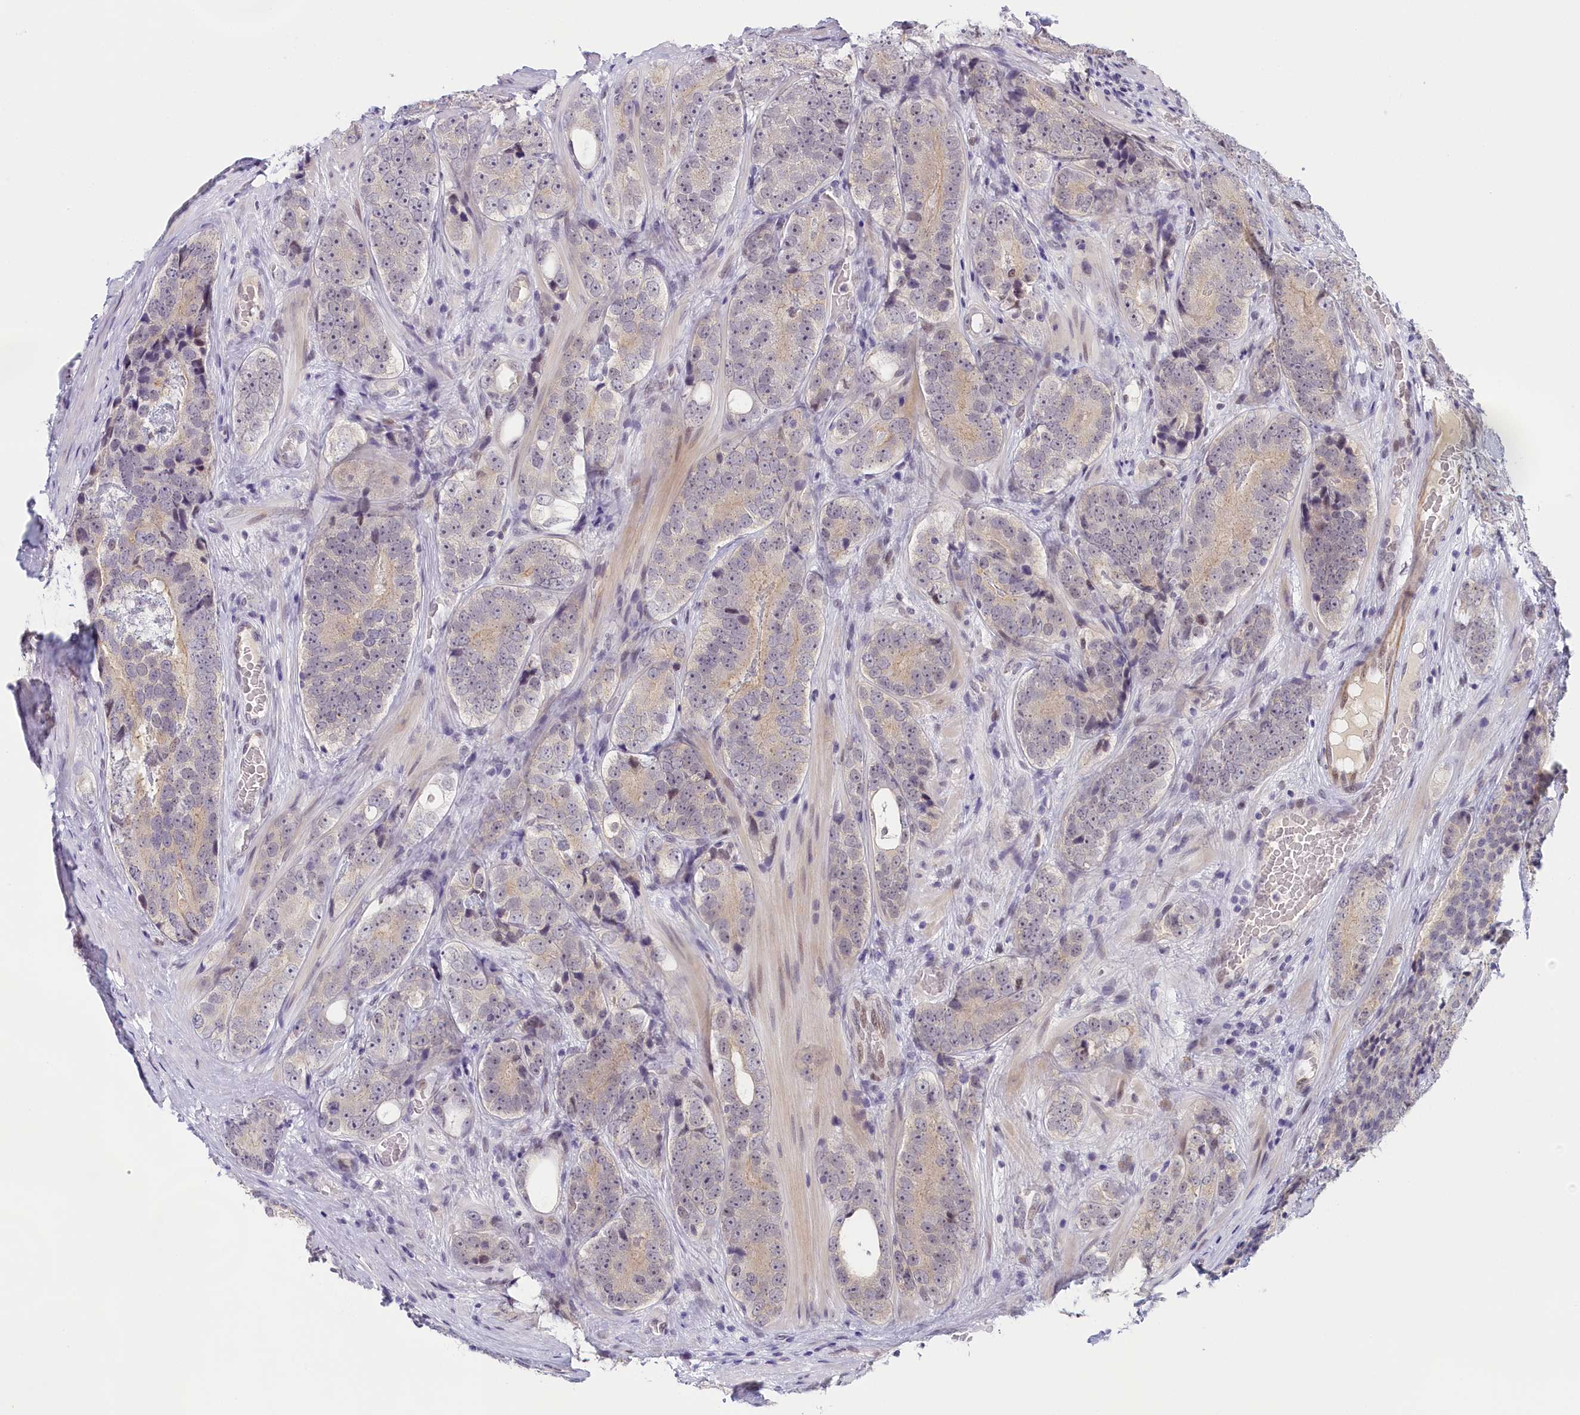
{"staining": {"intensity": "negative", "quantity": "none", "location": "none"}, "tissue": "prostate cancer", "cell_type": "Tumor cells", "image_type": "cancer", "snomed": [{"axis": "morphology", "description": "Adenocarcinoma, High grade"}, {"axis": "topography", "description": "Prostate"}], "caption": "IHC photomicrograph of prostate adenocarcinoma (high-grade) stained for a protein (brown), which displays no expression in tumor cells.", "gene": "SEC31B", "patient": {"sex": "male", "age": 56}}